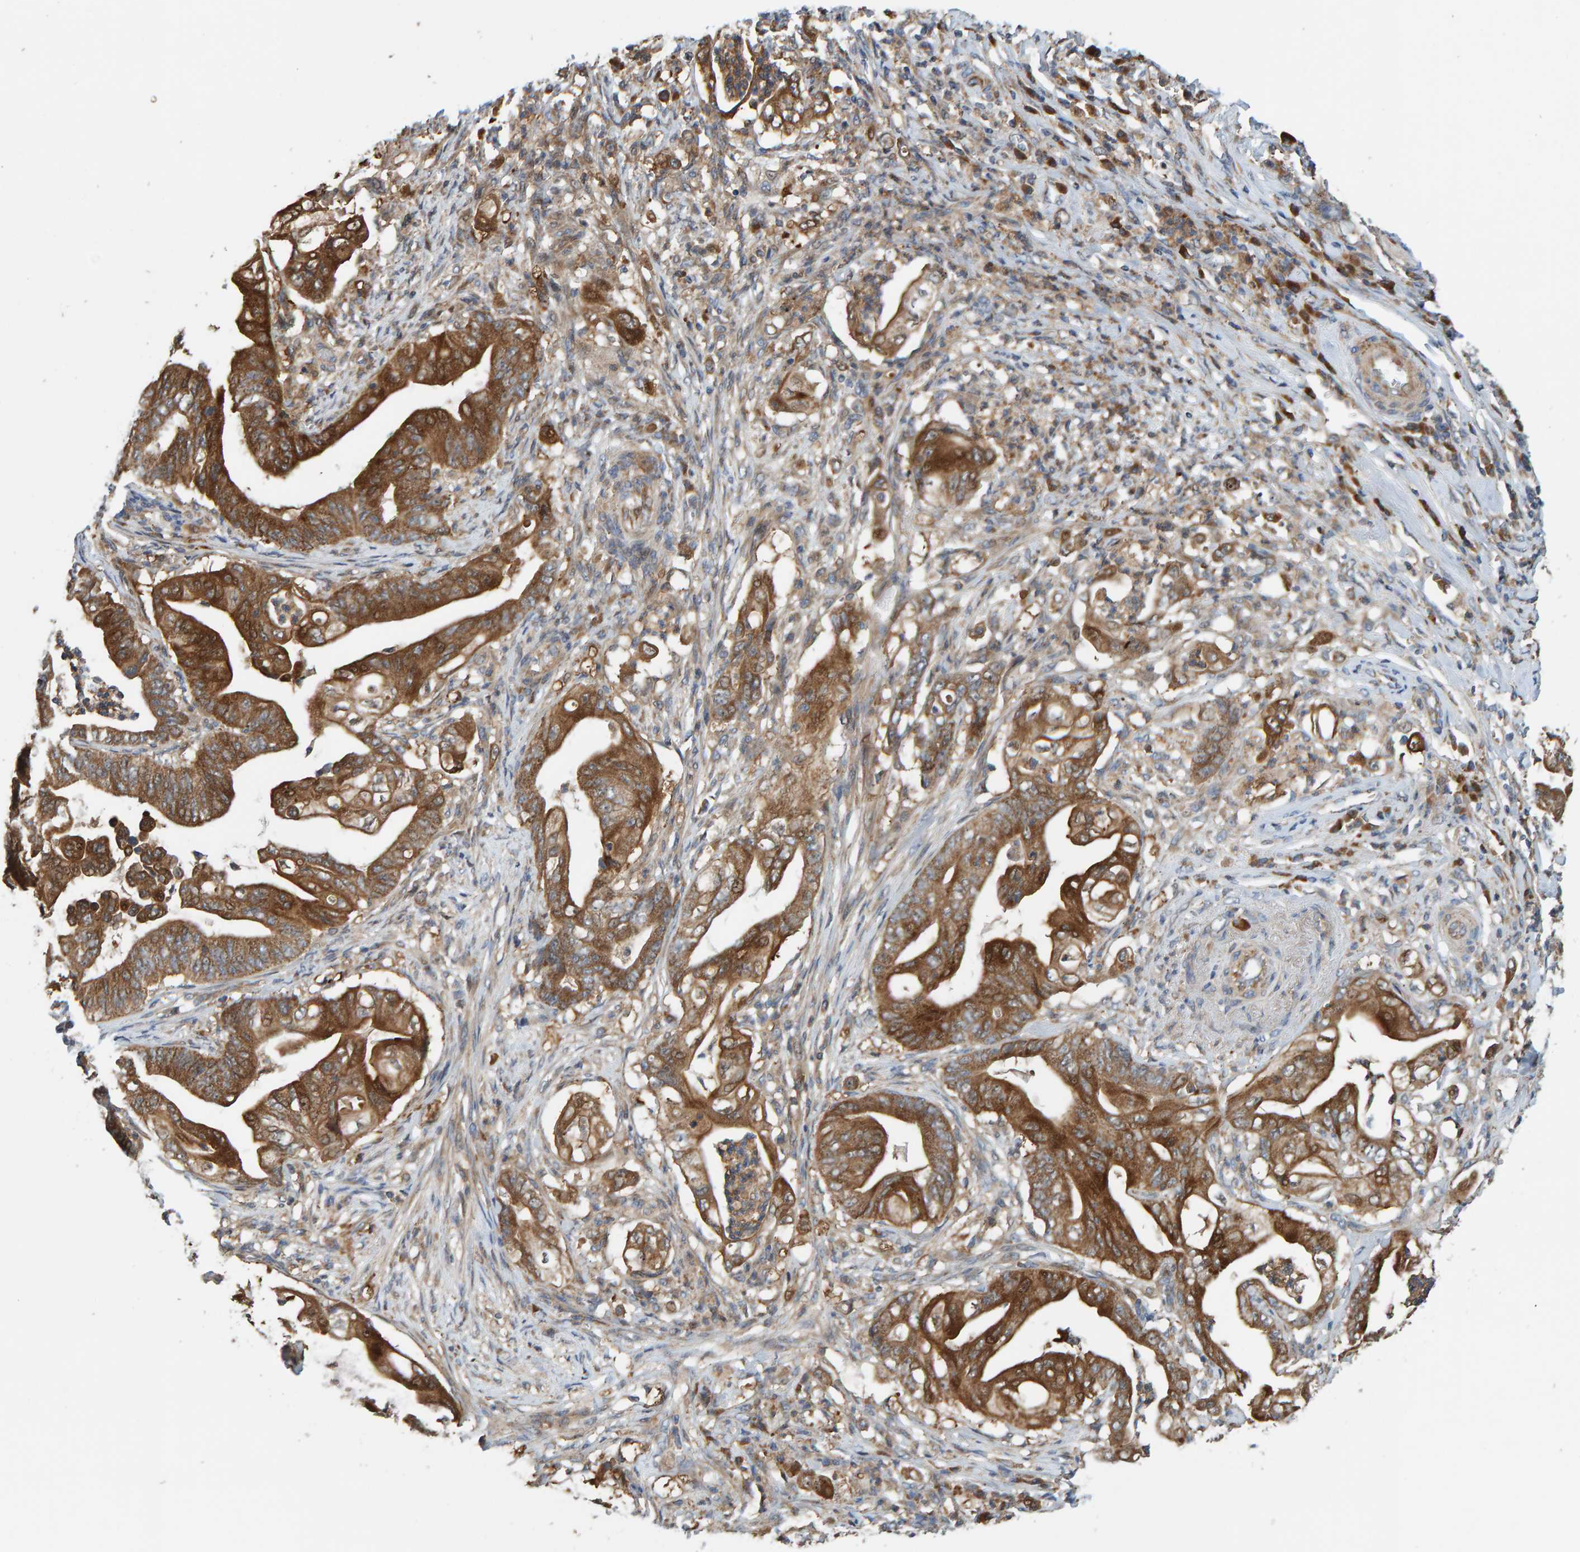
{"staining": {"intensity": "moderate", "quantity": ">75%", "location": "cytoplasmic/membranous"}, "tissue": "stomach cancer", "cell_type": "Tumor cells", "image_type": "cancer", "snomed": [{"axis": "morphology", "description": "Adenocarcinoma, NOS"}, {"axis": "topography", "description": "Stomach"}], "caption": "Human adenocarcinoma (stomach) stained with a brown dye displays moderate cytoplasmic/membranous positive positivity in about >75% of tumor cells.", "gene": "KIAA0753", "patient": {"sex": "female", "age": 73}}